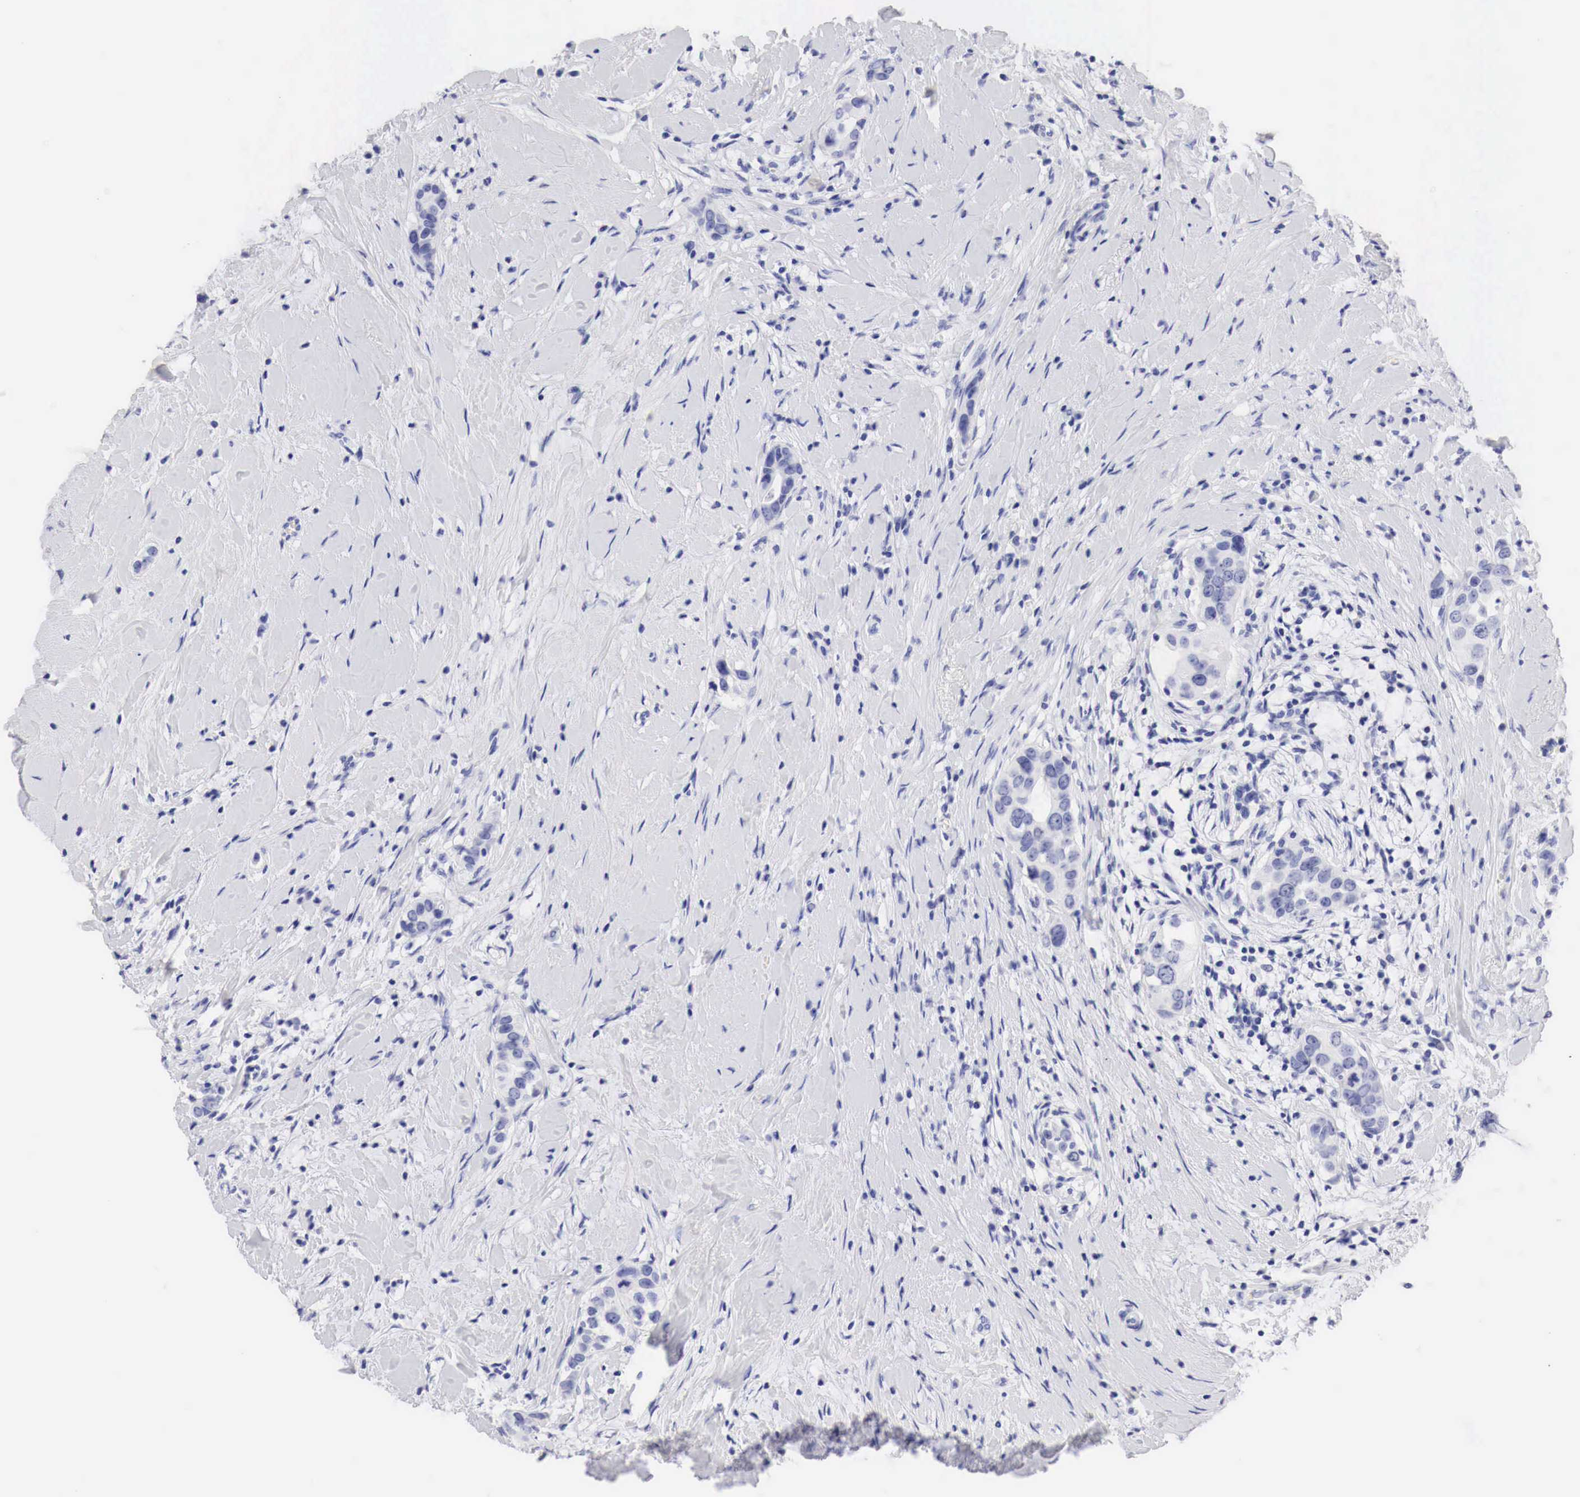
{"staining": {"intensity": "negative", "quantity": "none", "location": "none"}, "tissue": "breast cancer", "cell_type": "Tumor cells", "image_type": "cancer", "snomed": [{"axis": "morphology", "description": "Duct carcinoma"}, {"axis": "topography", "description": "Breast"}], "caption": "High magnification brightfield microscopy of breast cancer stained with DAB (3,3'-diaminobenzidine) (brown) and counterstained with hematoxylin (blue): tumor cells show no significant positivity.", "gene": "TYR", "patient": {"sex": "female", "age": 55}}